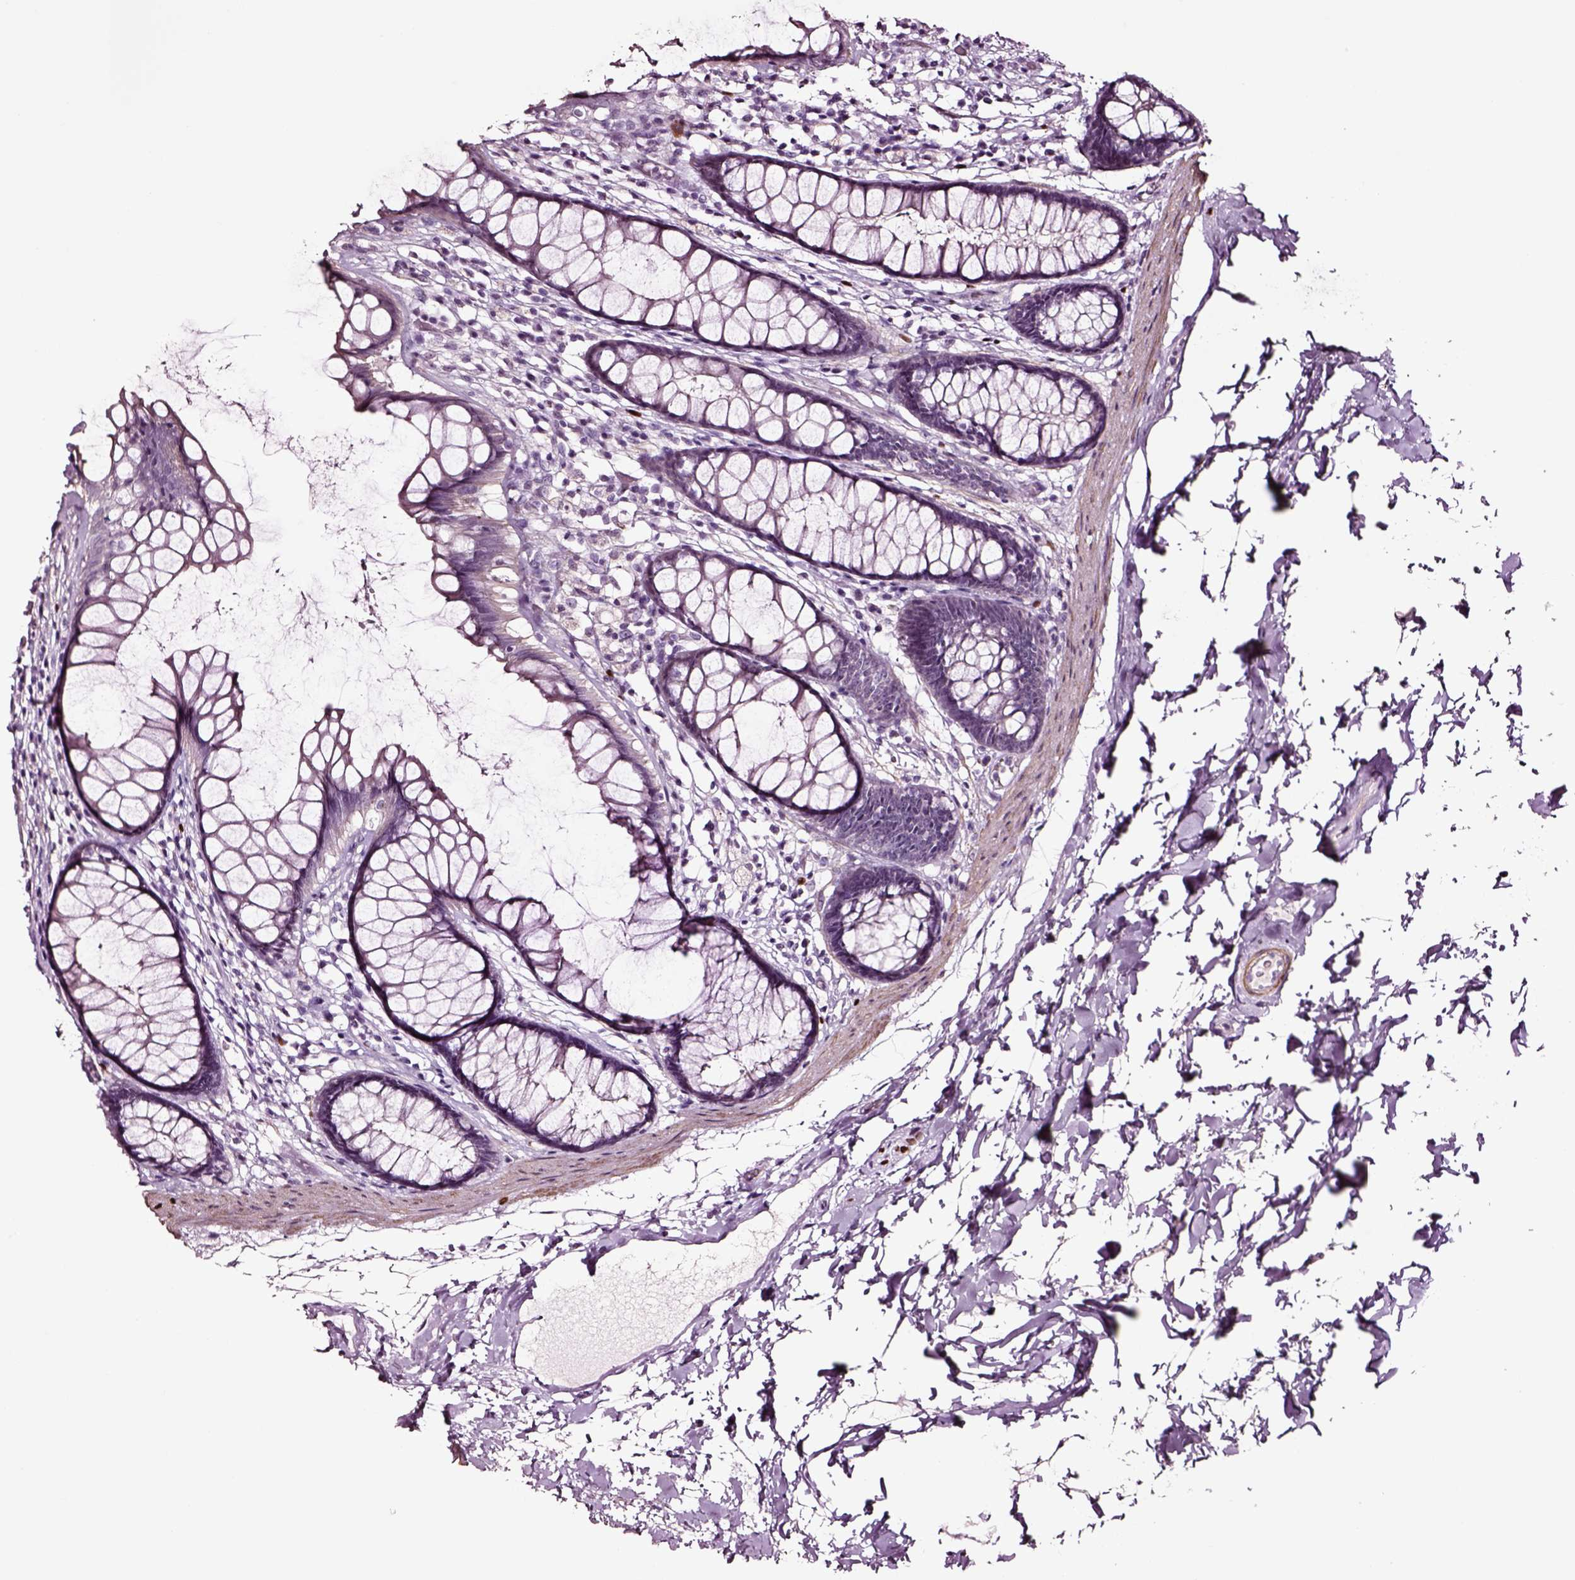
{"staining": {"intensity": "negative", "quantity": "none", "location": "none"}, "tissue": "rectum", "cell_type": "Glandular cells", "image_type": "normal", "snomed": [{"axis": "morphology", "description": "Normal tissue, NOS"}, {"axis": "topography", "description": "Rectum"}], "caption": "IHC micrograph of unremarkable human rectum stained for a protein (brown), which demonstrates no positivity in glandular cells.", "gene": "SOX10", "patient": {"sex": "male", "age": 72}}